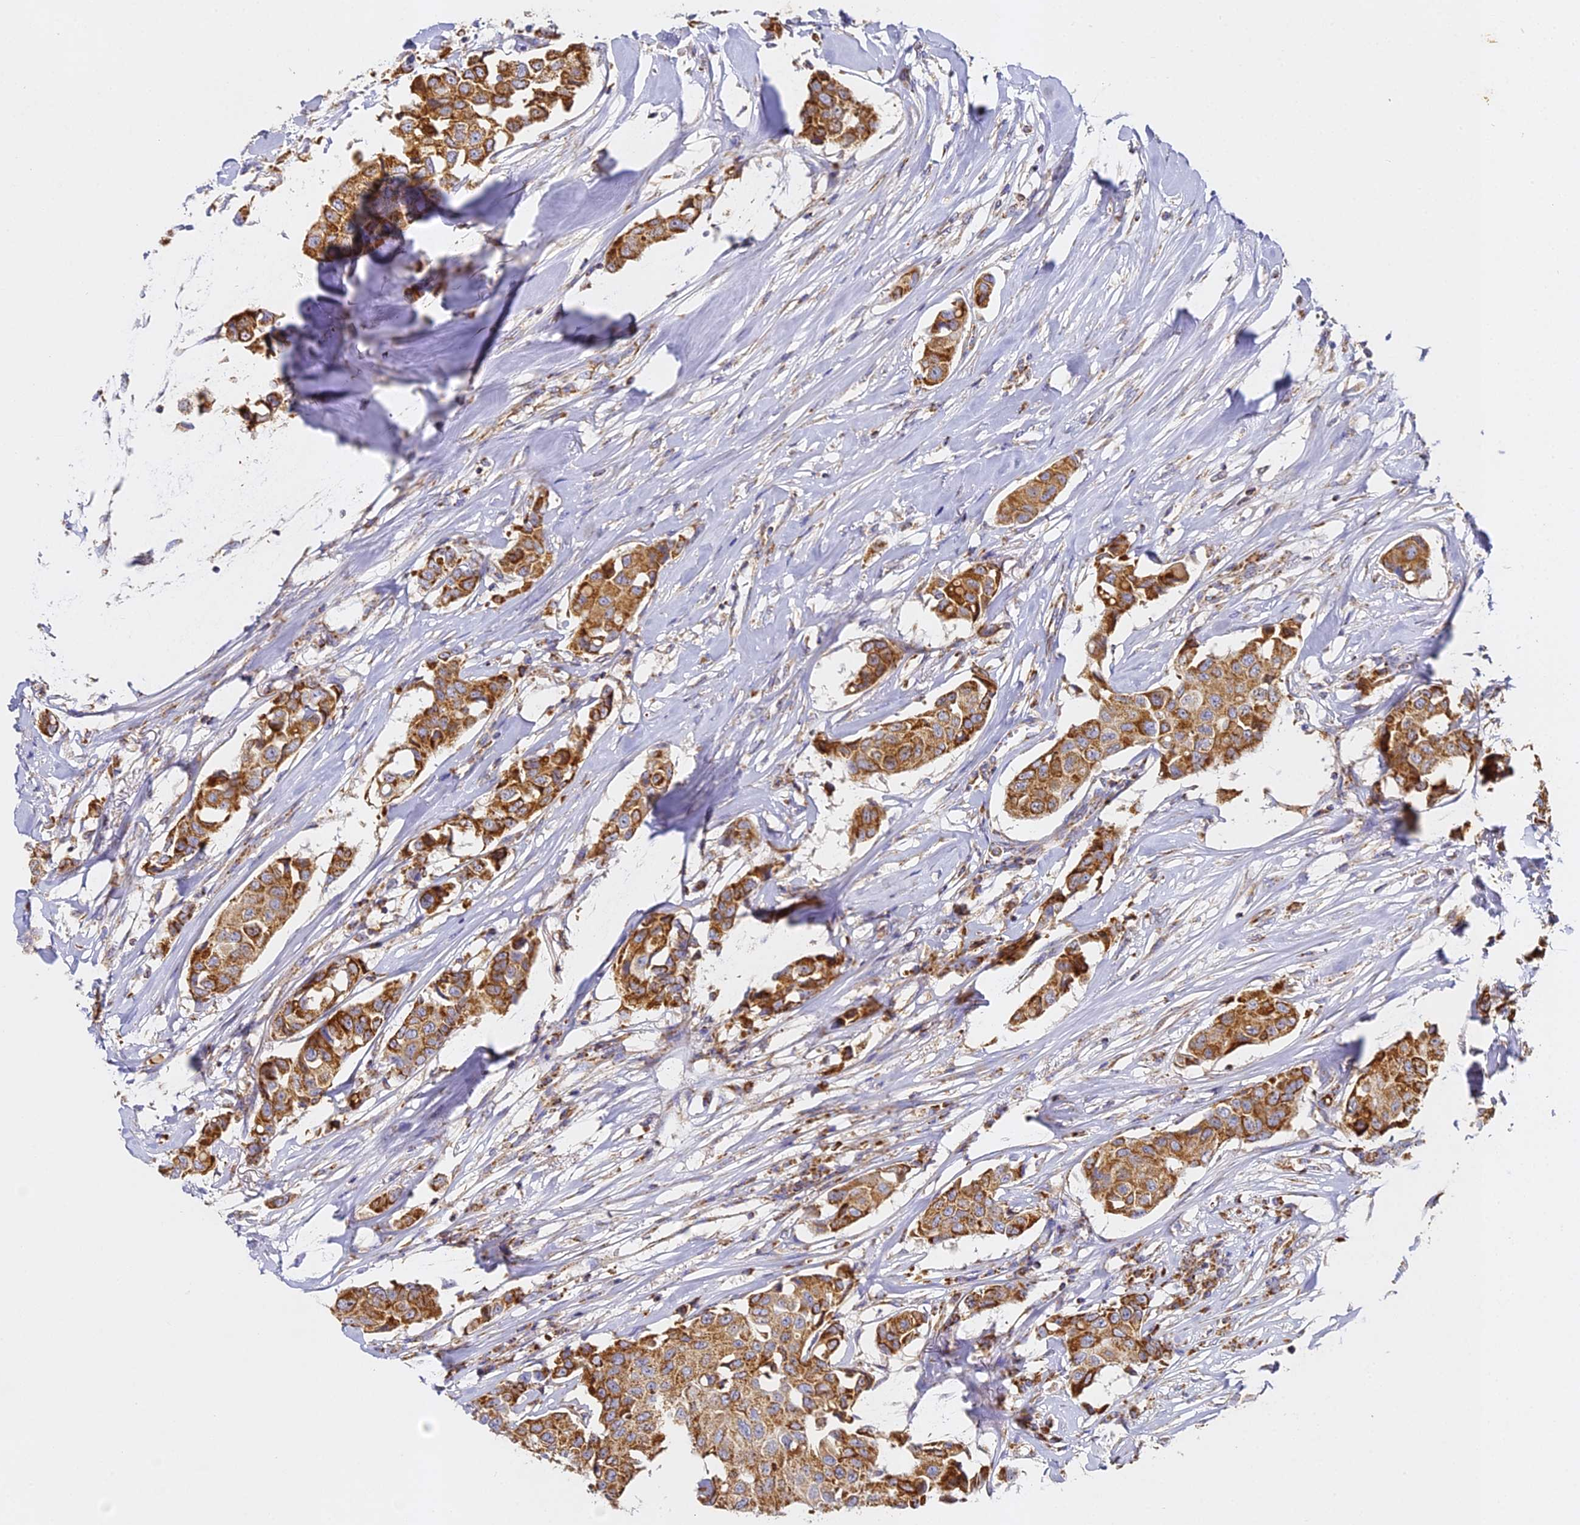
{"staining": {"intensity": "strong", "quantity": ">75%", "location": "cytoplasmic/membranous"}, "tissue": "breast cancer", "cell_type": "Tumor cells", "image_type": "cancer", "snomed": [{"axis": "morphology", "description": "Duct carcinoma"}, {"axis": "topography", "description": "Breast"}], "caption": "Infiltrating ductal carcinoma (breast) tissue displays strong cytoplasmic/membranous expression in about >75% of tumor cells, visualized by immunohistochemistry. The protein is stained brown, and the nuclei are stained in blue (DAB (3,3'-diaminobenzidine) IHC with brightfield microscopy, high magnification).", "gene": "DONSON", "patient": {"sex": "female", "age": 80}}